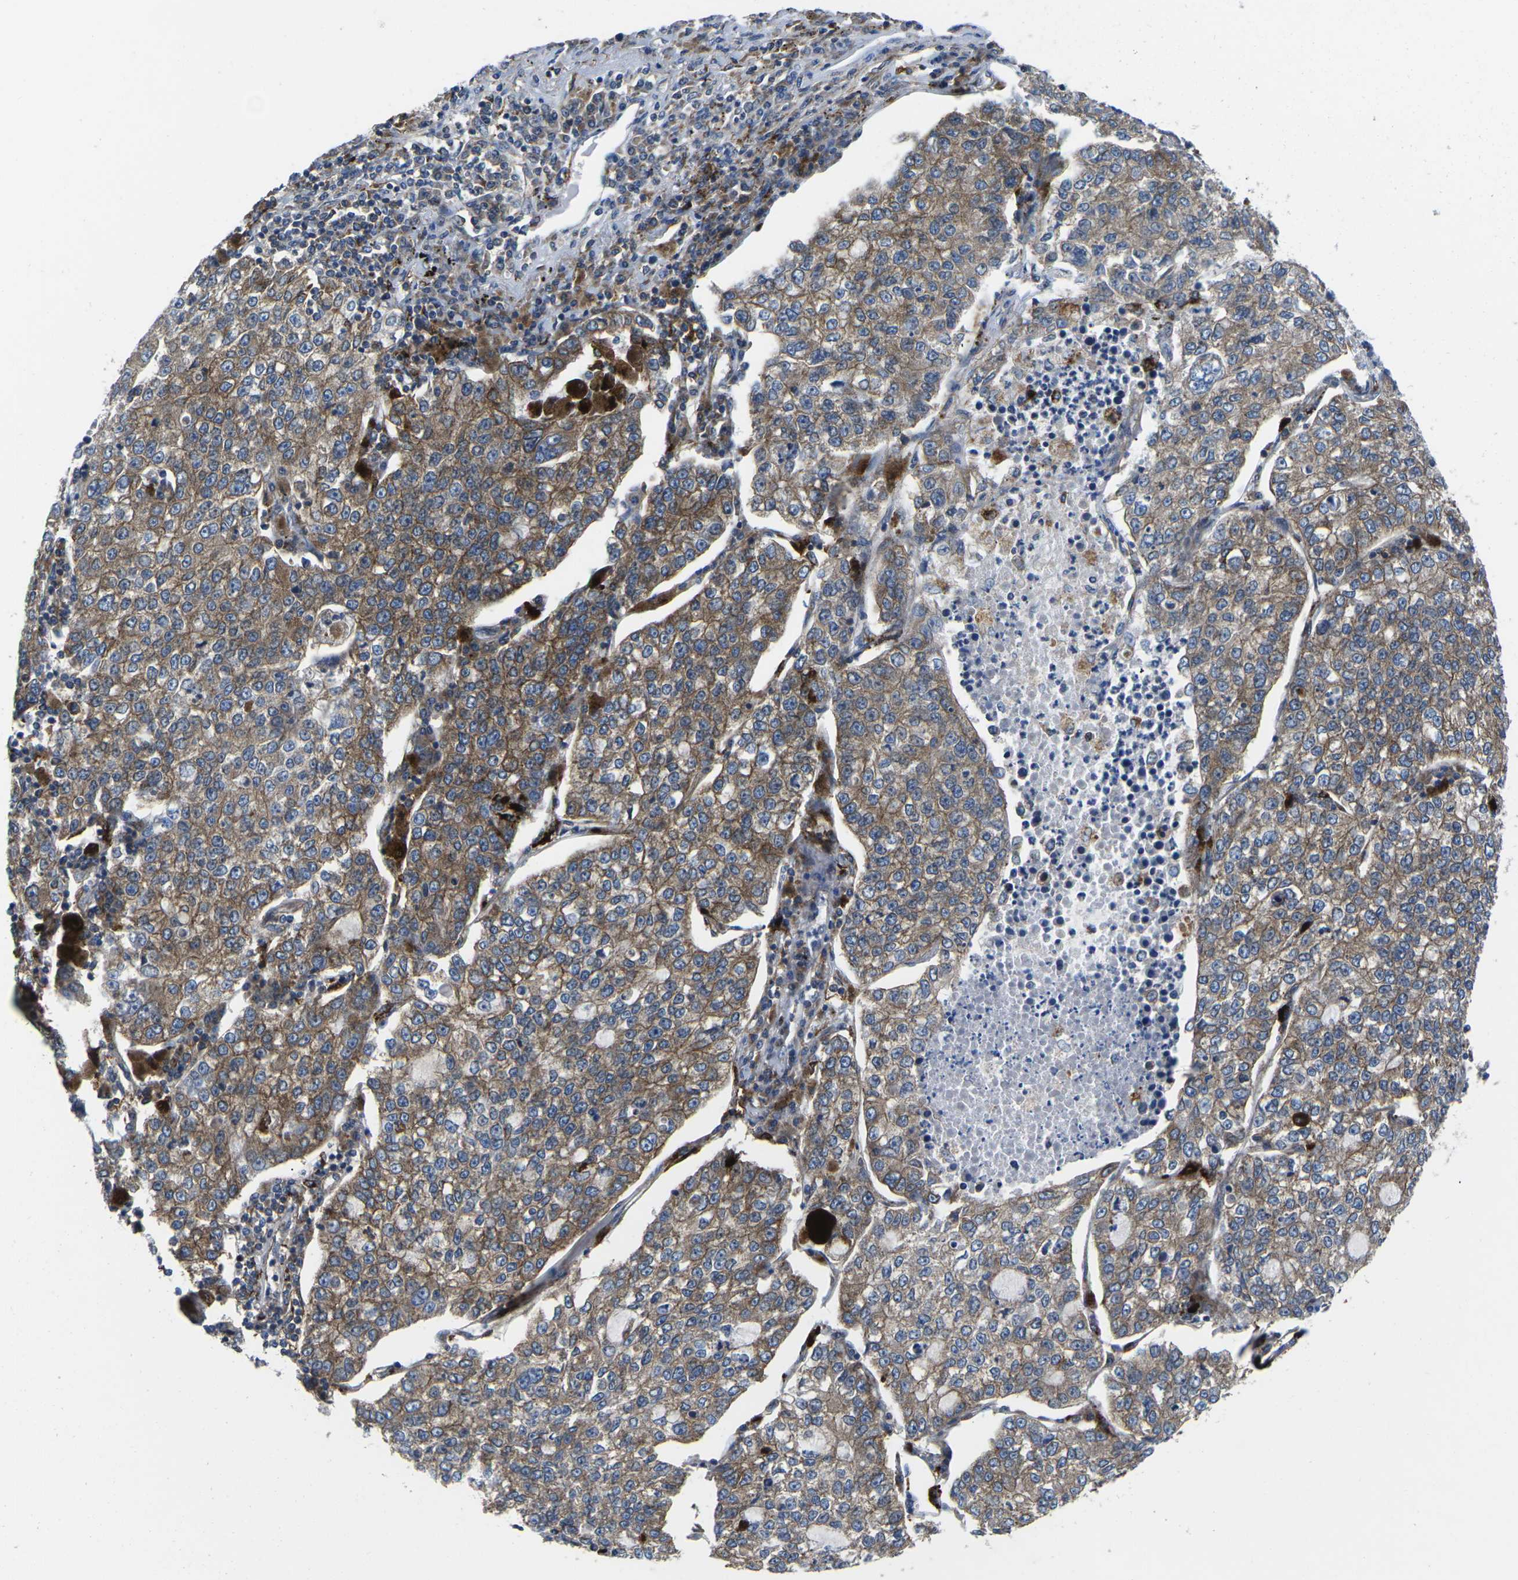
{"staining": {"intensity": "moderate", "quantity": ">75%", "location": "cytoplasmic/membranous"}, "tissue": "lung cancer", "cell_type": "Tumor cells", "image_type": "cancer", "snomed": [{"axis": "morphology", "description": "Adenocarcinoma, NOS"}, {"axis": "topography", "description": "Lung"}], "caption": "Immunohistochemical staining of human lung cancer reveals medium levels of moderate cytoplasmic/membranous protein staining in approximately >75% of tumor cells.", "gene": "DLG1", "patient": {"sex": "male", "age": 49}}